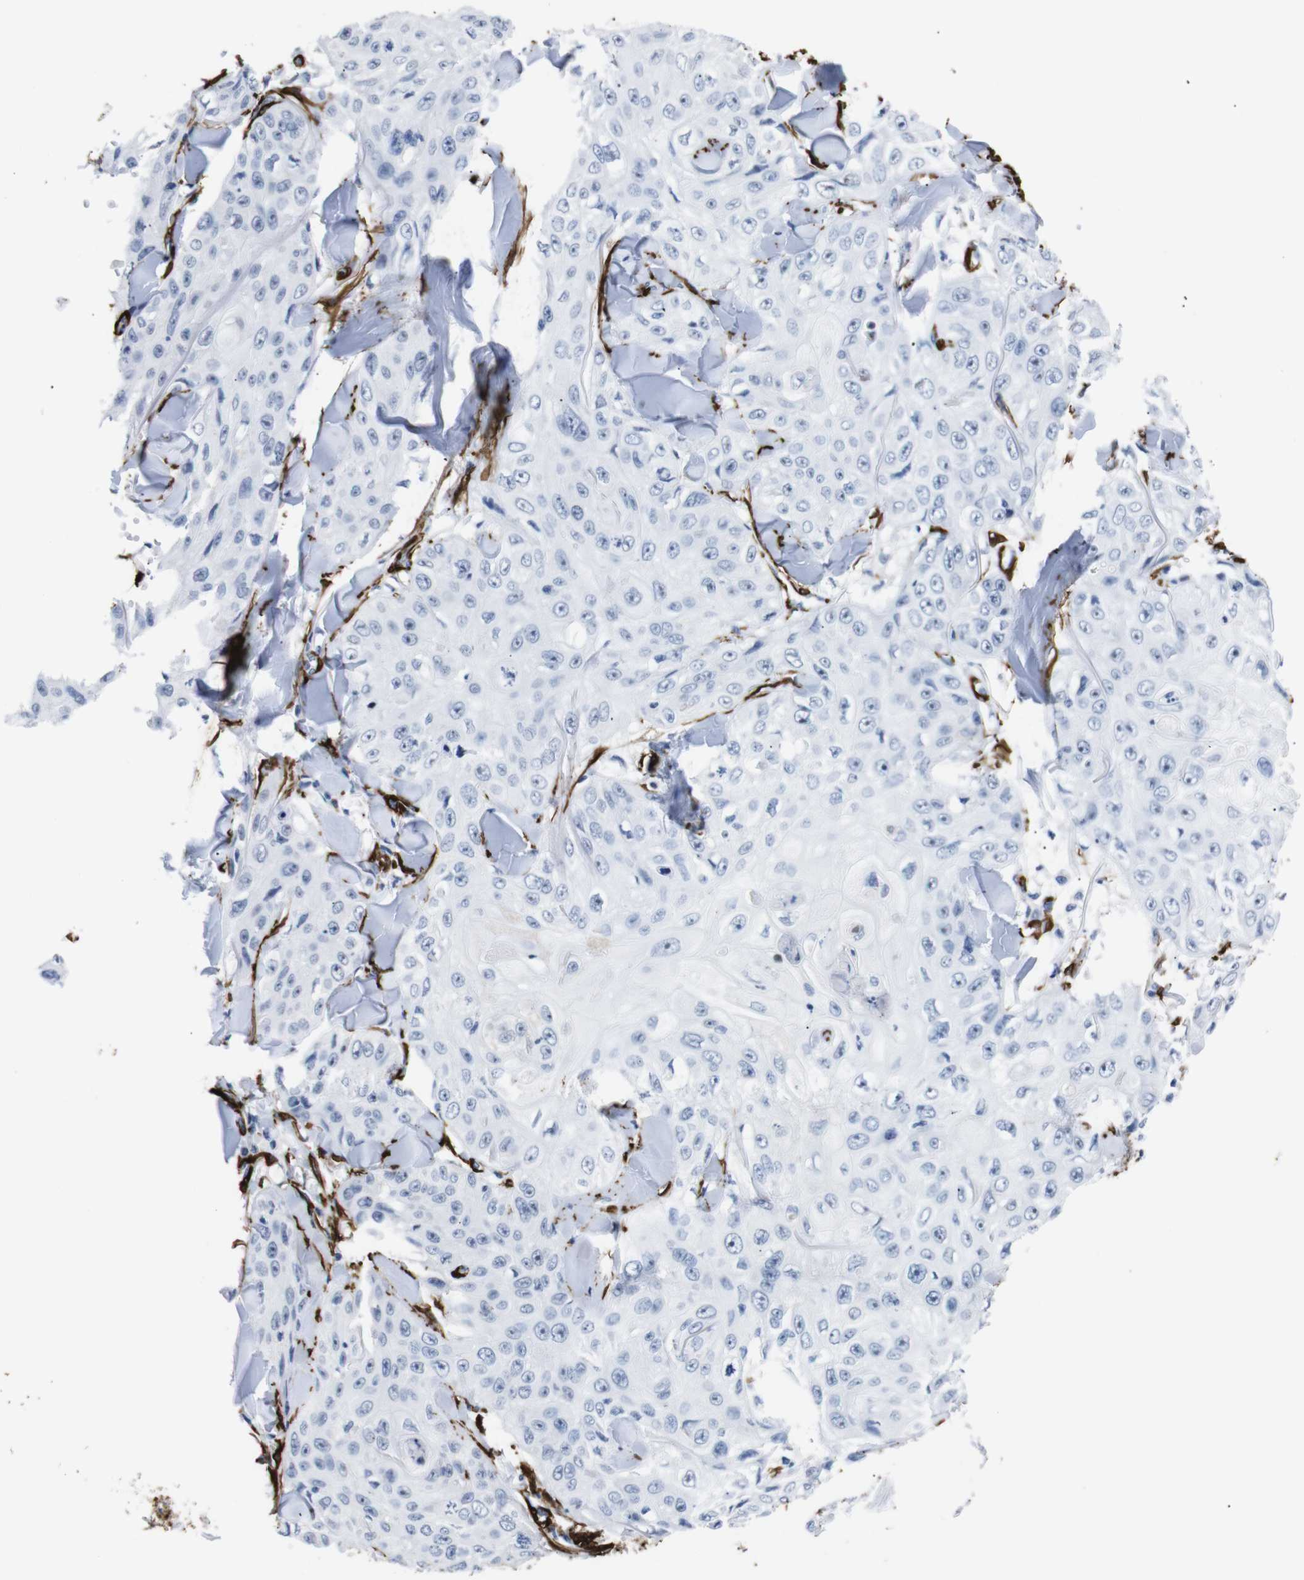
{"staining": {"intensity": "negative", "quantity": "none", "location": "none"}, "tissue": "skin cancer", "cell_type": "Tumor cells", "image_type": "cancer", "snomed": [{"axis": "morphology", "description": "Squamous cell carcinoma, NOS"}, {"axis": "topography", "description": "Skin"}], "caption": "An image of skin cancer stained for a protein displays no brown staining in tumor cells.", "gene": "ACTA2", "patient": {"sex": "male", "age": 86}}